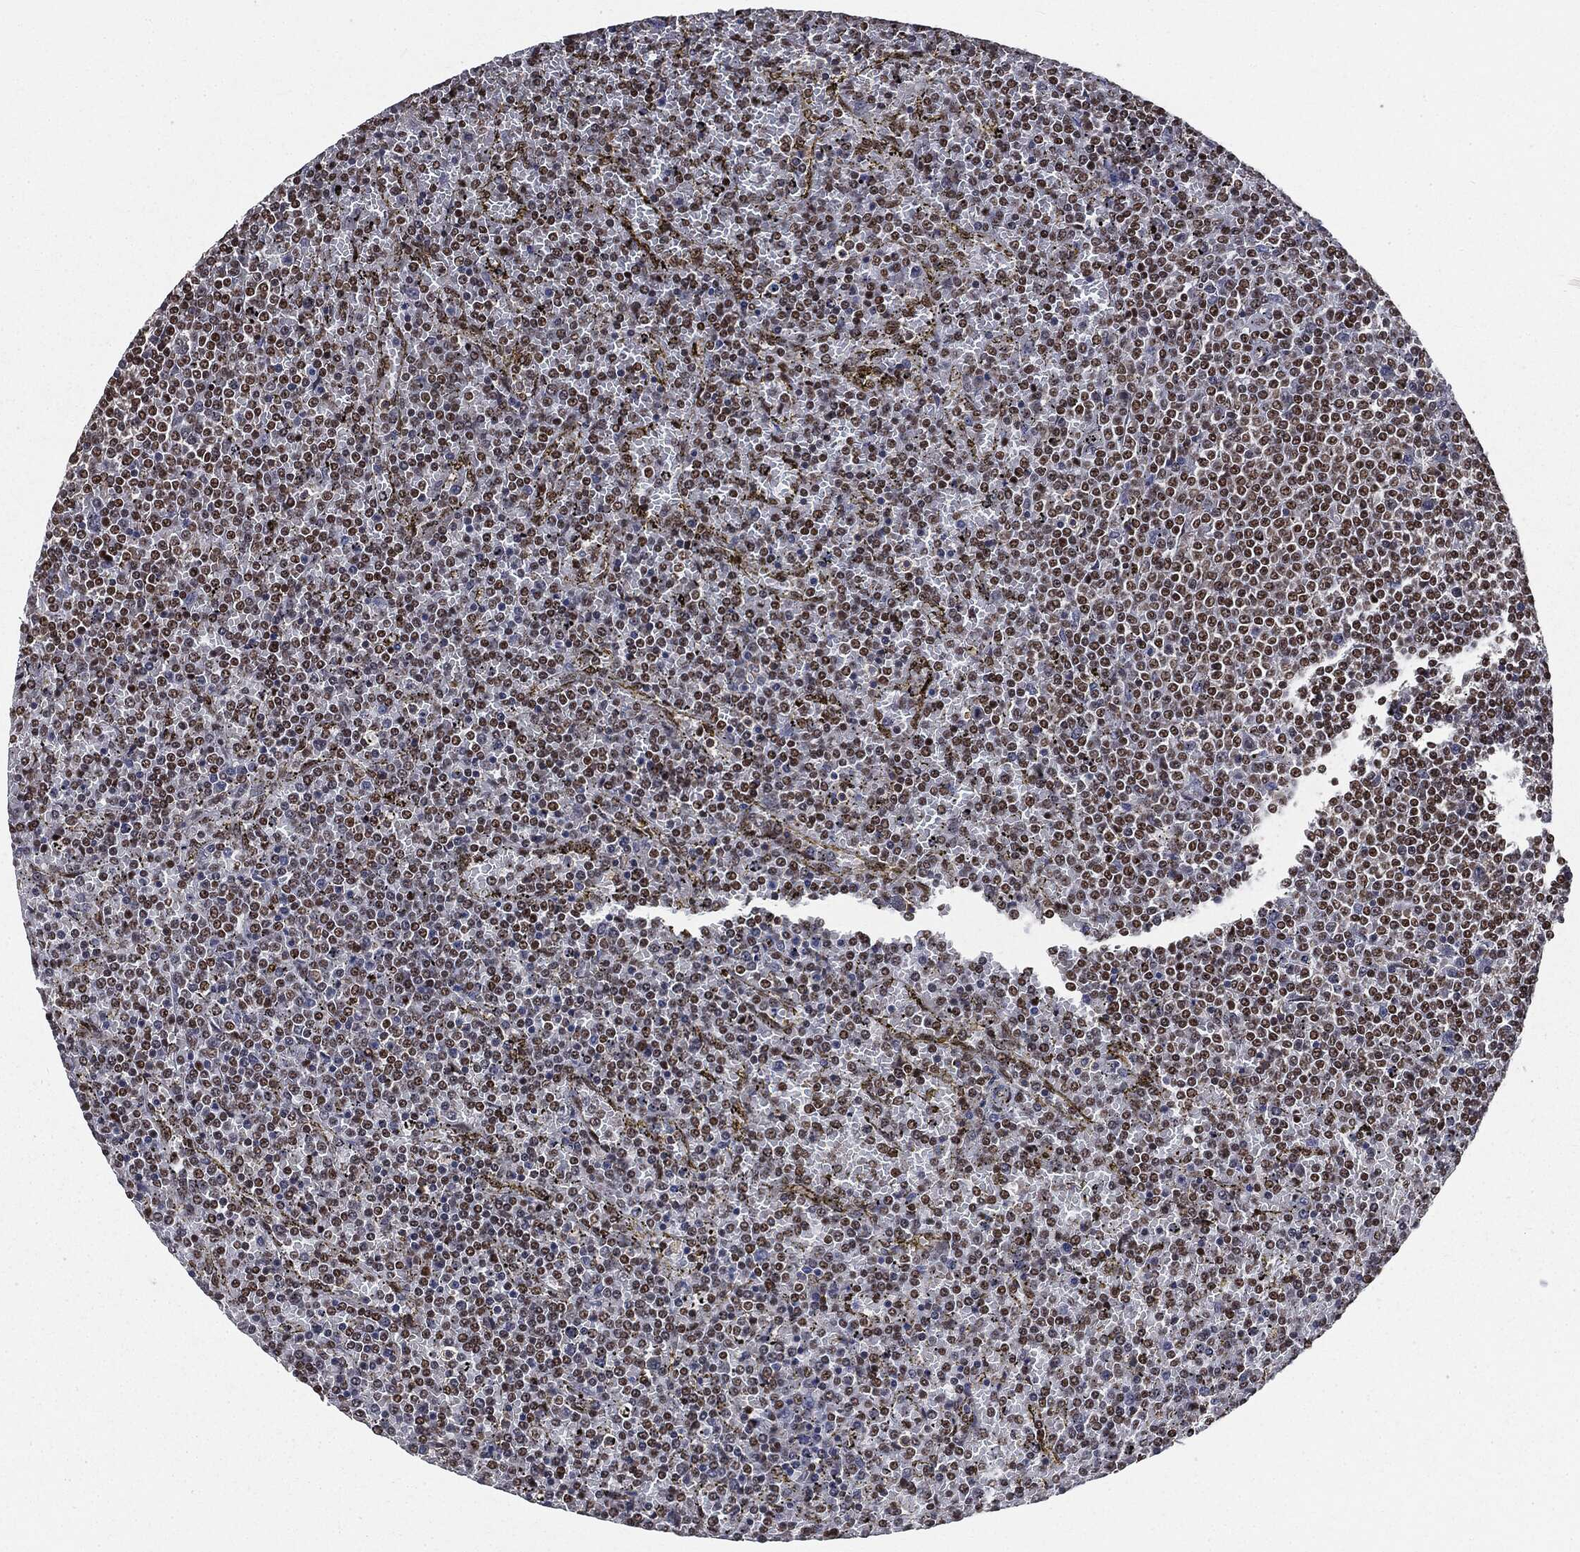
{"staining": {"intensity": "moderate", "quantity": ">75%", "location": "nuclear"}, "tissue": "lymphoma", "cell_type": "Tumor cells", "image_type": "cancer", "snomed": [{"axis": "morphology", "description": "Malignant lymphoma, non-Hodgkin's type, Low grade"}, {"axis": "topography", "description": "Spleen"}], "caption": "IHC of human lymphoma displays medium levels of moderate nuclear positivity in approximately >75% of tumor cells.", "gene": "DPH2", "patient": {"sex": "female", "age": 77}}